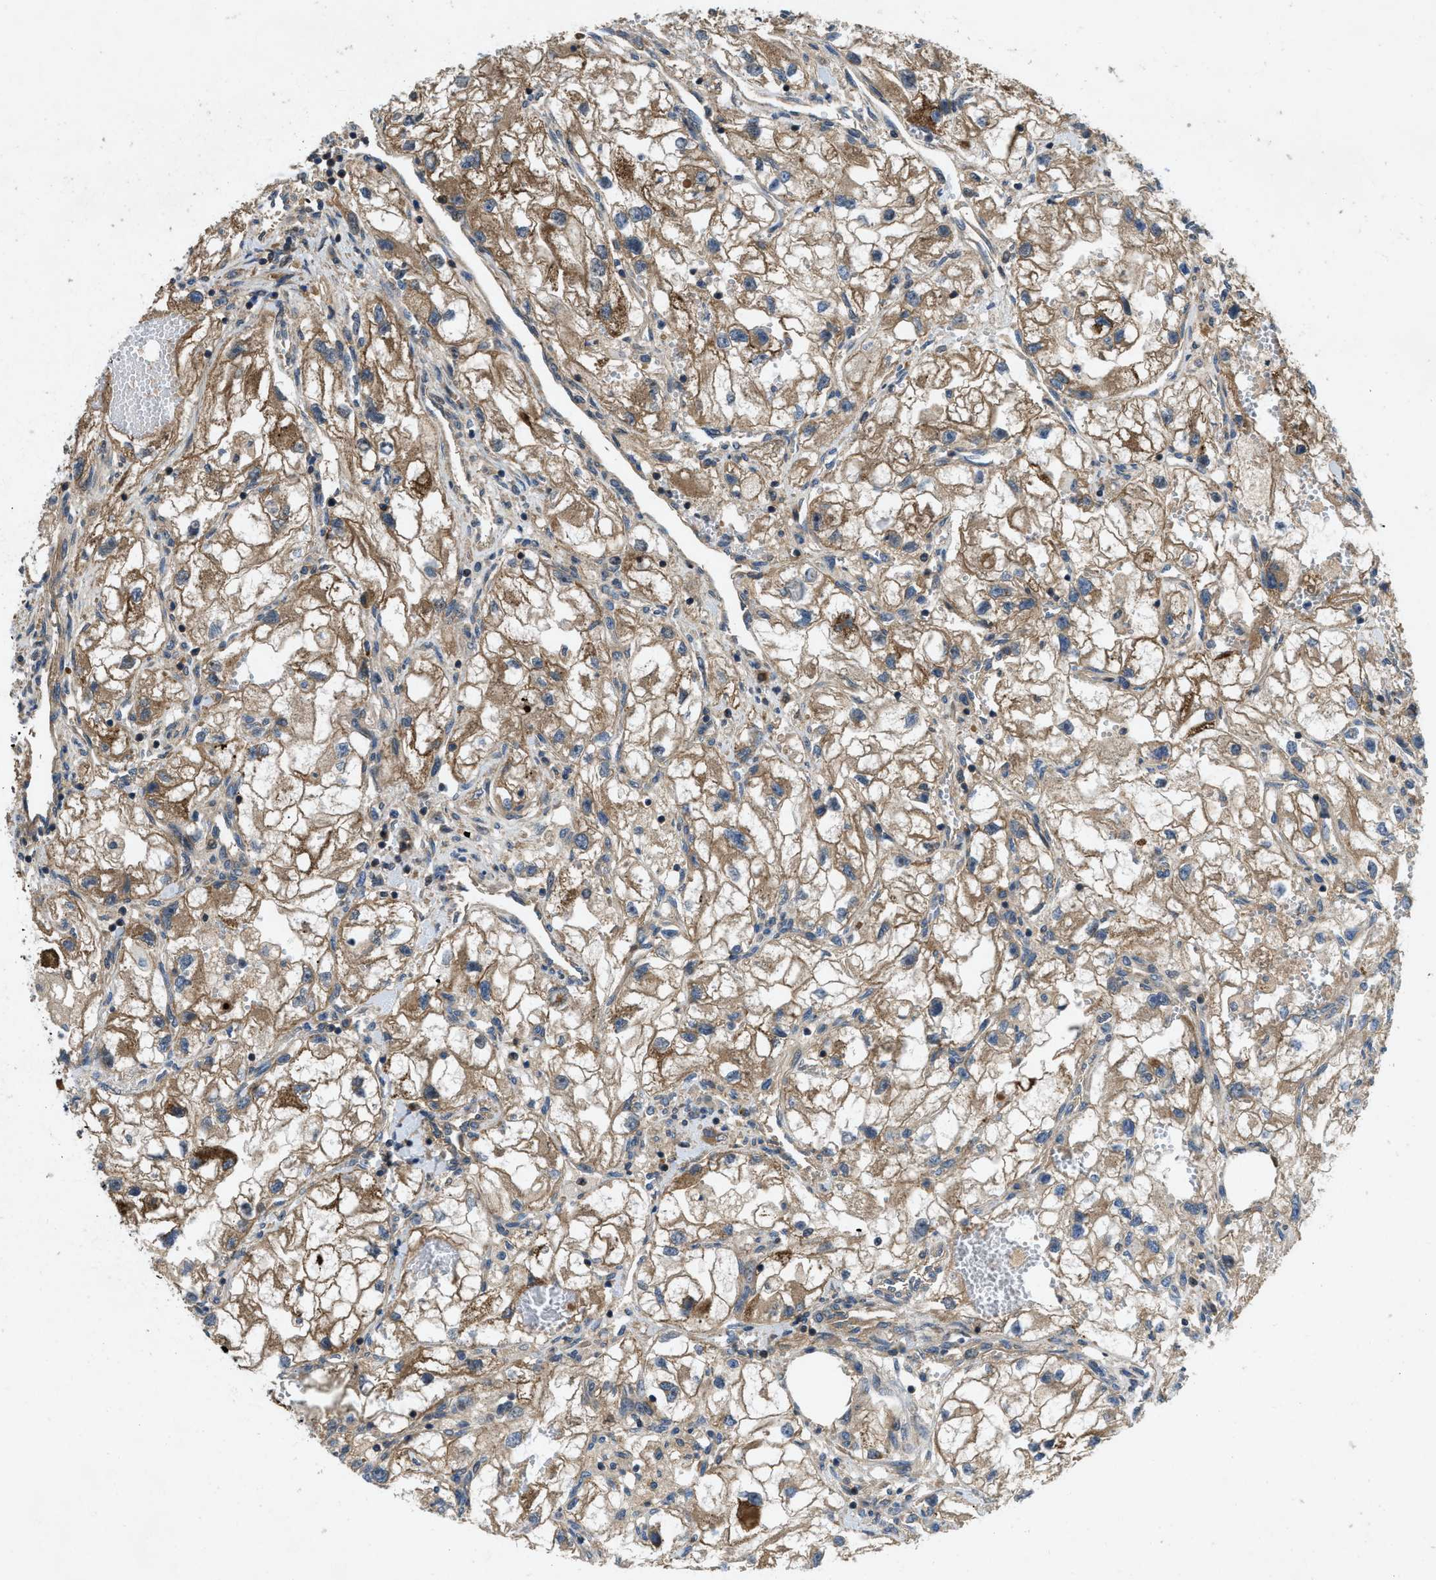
{"staining": {"intensity": "moderate", "quantity": ">75%", "location": "cytoplasmic/membranous"}, "tissue": "renal cancer", "cell_type": "Tumor cells", "image_type": "cancer", "snomed": [{"axis": "morphology", "description": "Adenocarcinoma, NOS"}, {"axis": "topography", "description": "Kidney"}], "caption": "This histopathology image reveals adenocarcinoma (renal) stained with IHC to label a protein in brown. The cytoplasmic/membranous of tumor cells show moderate positivity for the protein. Nuclei are counter-stained blue.", "gene": "CNNM3", "patient": {"sex": "female", "age": 70}}